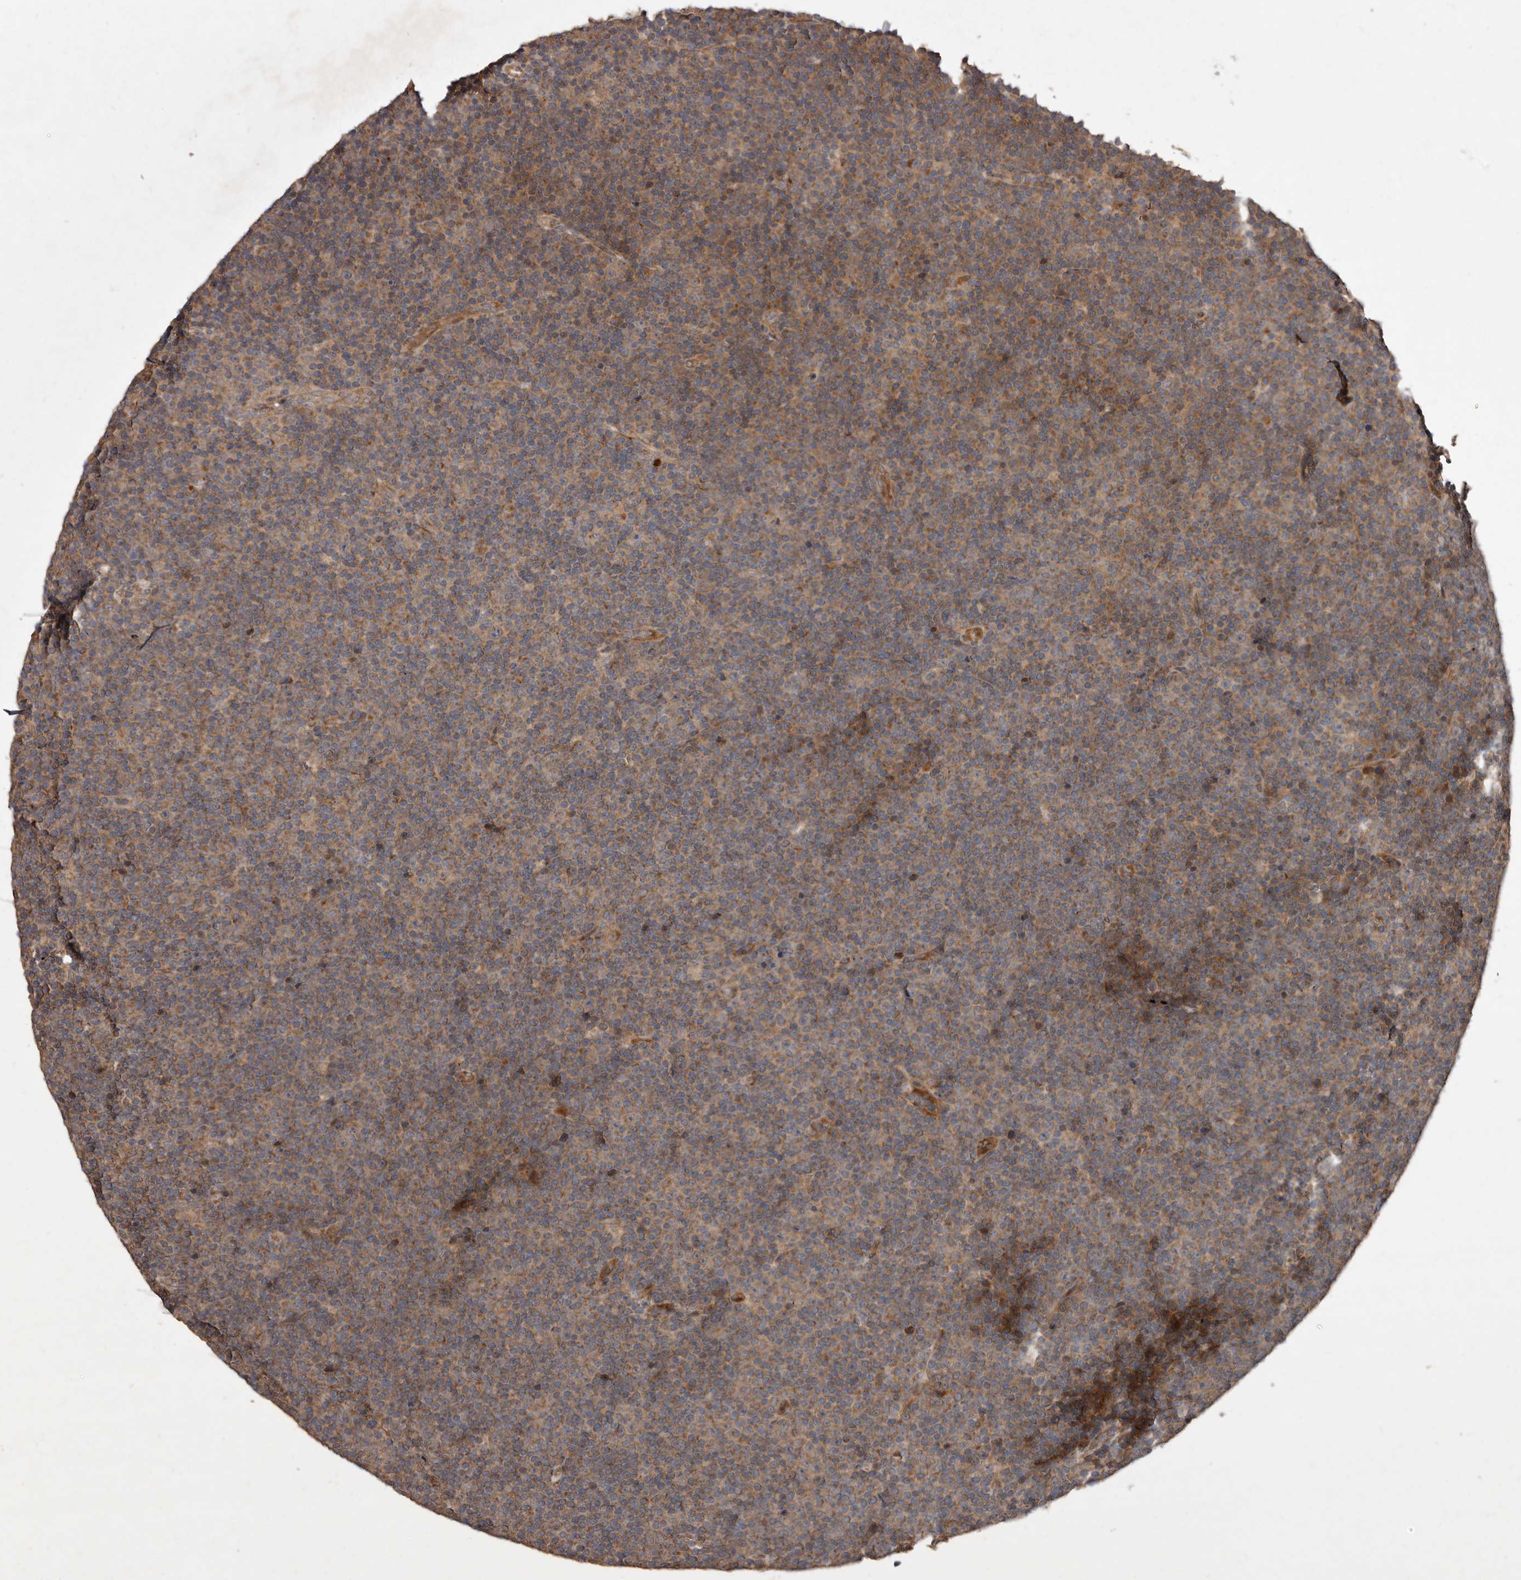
{"staining": {"intensity": "weak", "quantity": ">75%", "location": "cytoplasmic/membranous"}, "tissue": "lymphoma", "cell_type": "Tumor cells", "image_type": "cancer", "snomed": [{"axis": "morphology", "description": "Malignant lymphoma, non-Hodgkin's type, Low grade"}, {"axis": "topography", "description": "Lymph node"}], "caption": "Protein staining exhibits weak cytoplasmic/membranous staining in about >75% of tumor cells in malignant lymphoma, non-Hodgkin's type (low-grade). (DAB IHC with brightfield microscopy, high magnification).", "gene": "FLAD1", "patient": {"sex": "female", "age": 67}}